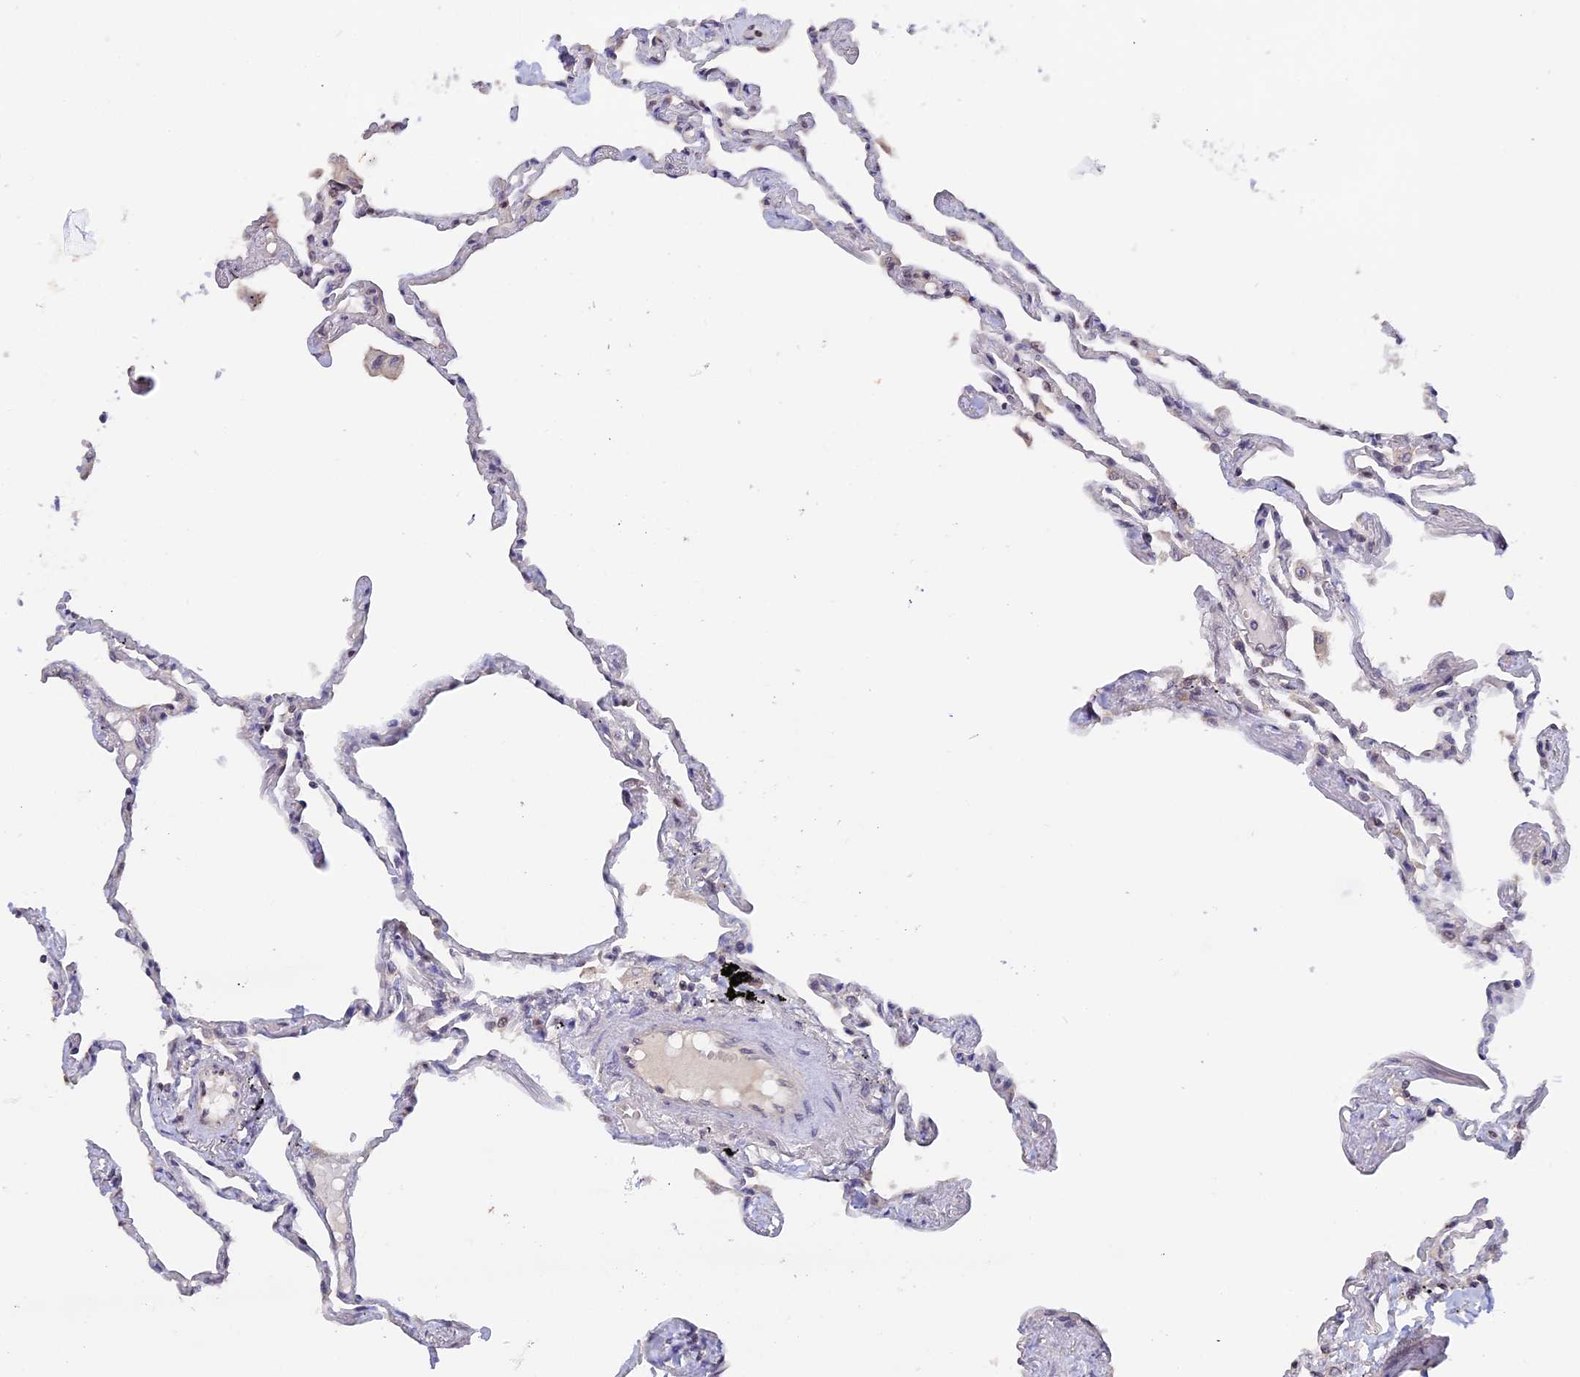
{"staining": {"intensity": "negative", "quantity": "none", "location": "none"}, "tissue": "lung", "cell_type": "Alveolar cells", "image_type": "normal", "snomed": [{"axis": "morphology", "description": "Normal tissue, NOS"}, {"axis": "topography", "description": "Lung"}], "caption": "The image demonstrates no significant positivity in alveolar cells of lung. (Stains: DAB (3,3'-diaminobenzidine) immunohistochemistry (IHC) with hematoxylin counter stain, Microscopy: brightfield microscopy at high magnification).", "gene": "RFC5", "patient": {"sex": "female", "age": 67}}